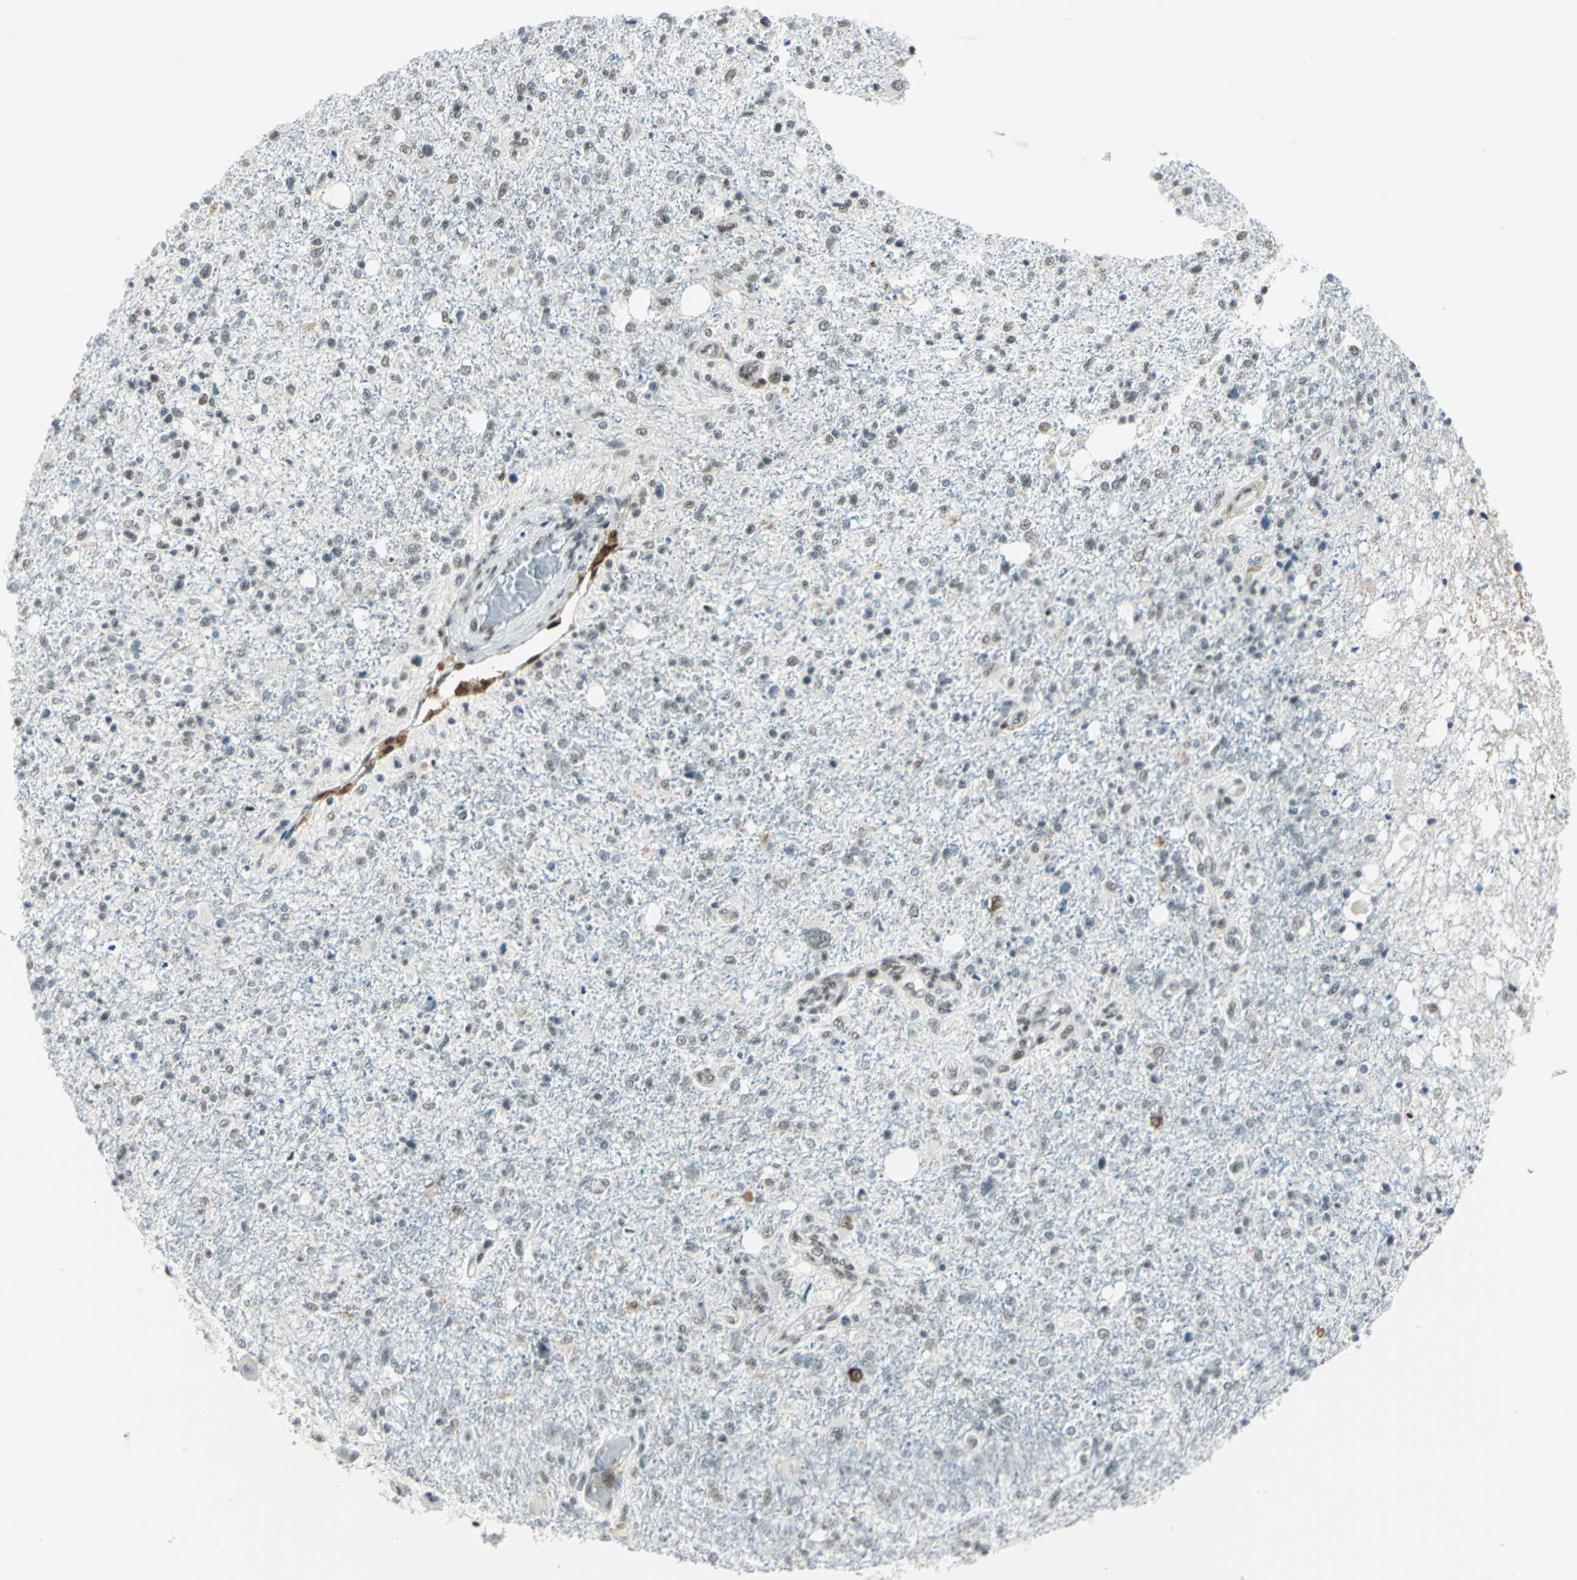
{"staining": {"intensity": "weak", "quantity": "<25%", "location": "nuclear"}, "tissue": "glioma", "cell_type": "Tumor cells", "image_type": "cancer", "snomed": [{"axis": "morphology", "description": "Glioma, malignant, High grade"}, {"axis": "topography", "description": "Cerebral cortex"}], "caption": "Malignant glioma (high-grade) was stained to show a protein in brown. There is no significant staining in tumor cells.", "gene": "MTMR10", "patient": {"sex": "male", "age": 76}}